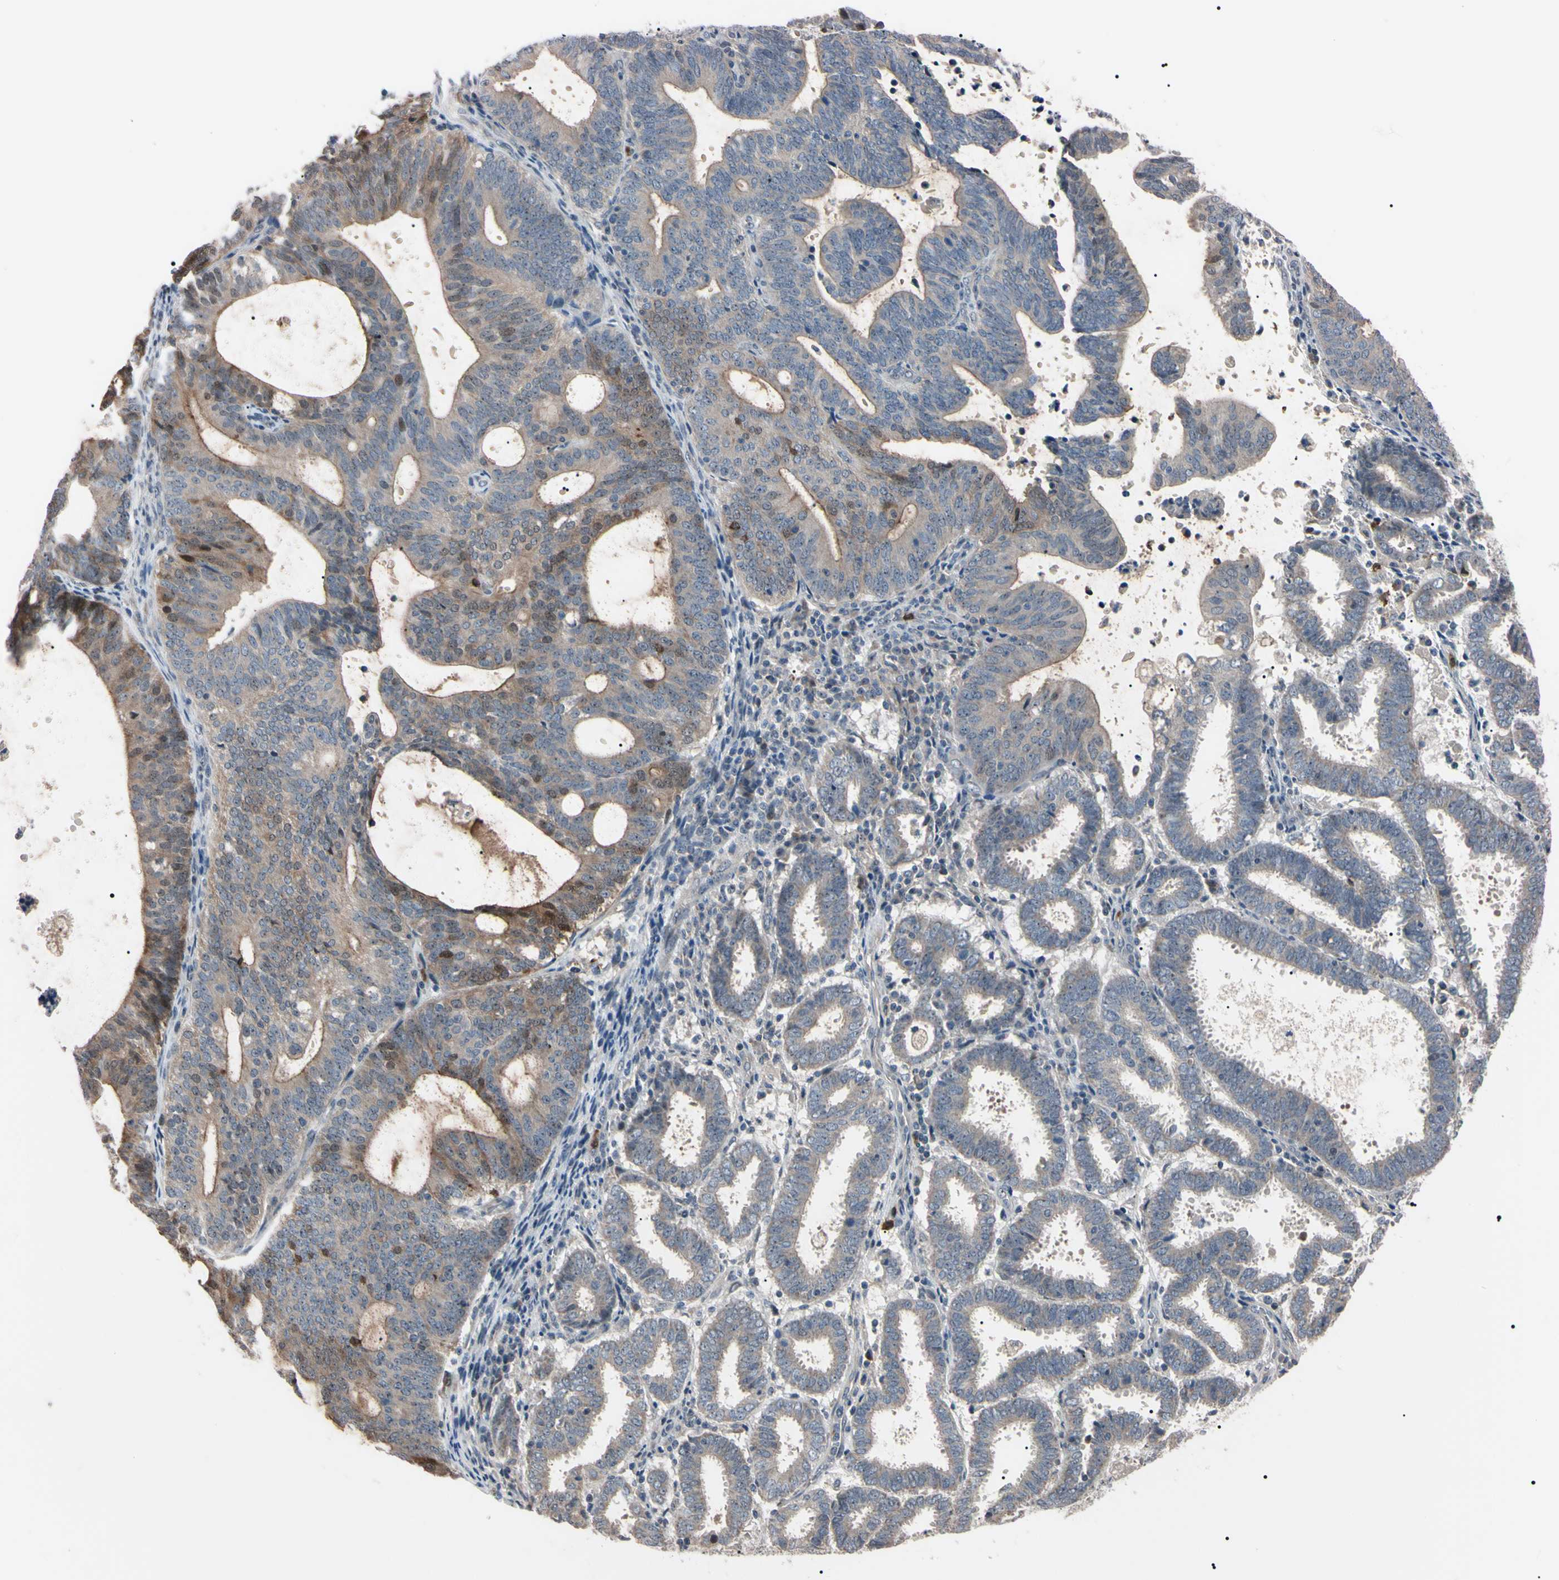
{"staining": {"intensity": "moderate", "quantity": "<25%", "location": "cytoplasmic/membranous,nuclear"}, "tissue": "endometrial cancer", "cell_type": "Tumor cells", "image_type": "cancer", "snomed": [{"axis": "morphology", "description": "Adenocarcinoma, NOS"}, {"axis": "topography", "description": "Uterus"}], "caption": "A low amount of moderate cytoplasmic/membranous and nuclear positivity is seen in approximately <25% of tumor cells in endometrial cancer tissue.", "gene": "TRAF5", "patient": {"sex": "female", "age": 83}}